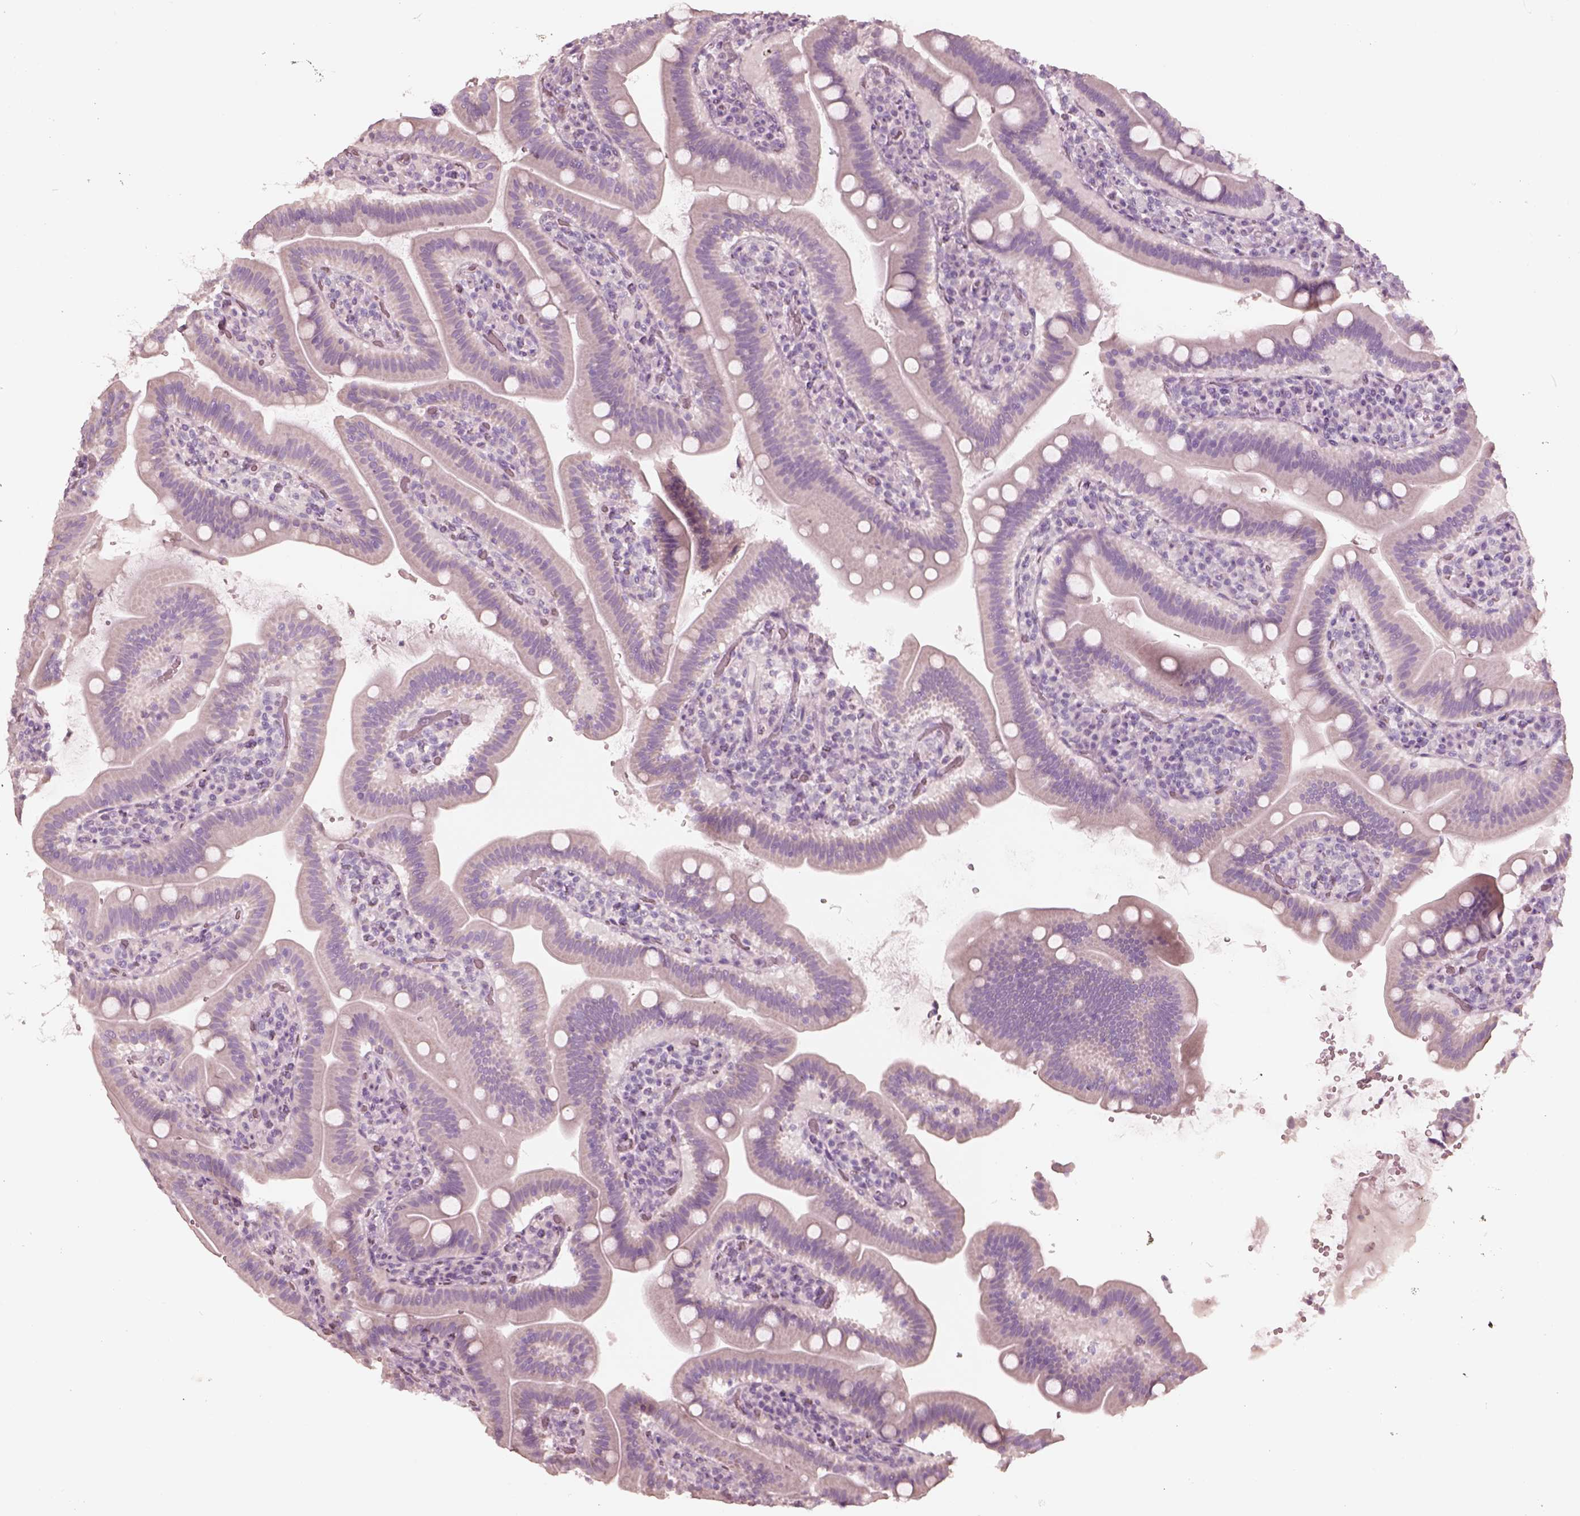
{"staining": {"intensity": "negative", "quantity": "none", "location": "none"}, "tissue": "small intestine", "cell_type": "Glandular cells", "image_type": "normal", "snomed": [{"axis": "morphology", "description": "Normal tissue, NOS"}, {"axis": "topography", "description": "Small intestine"}], "caption": "Immunohistochemistry micrograph of unremarkable small intestine: small intestine stained with DAB (3,3'-diaminobenzidine) displays no significant protein staining in glandular cells. (Brightfield microscopy of DAB IHC at high magnification).", "gene": "ZP4", "patient": {"sex": "male", "age": 26}}